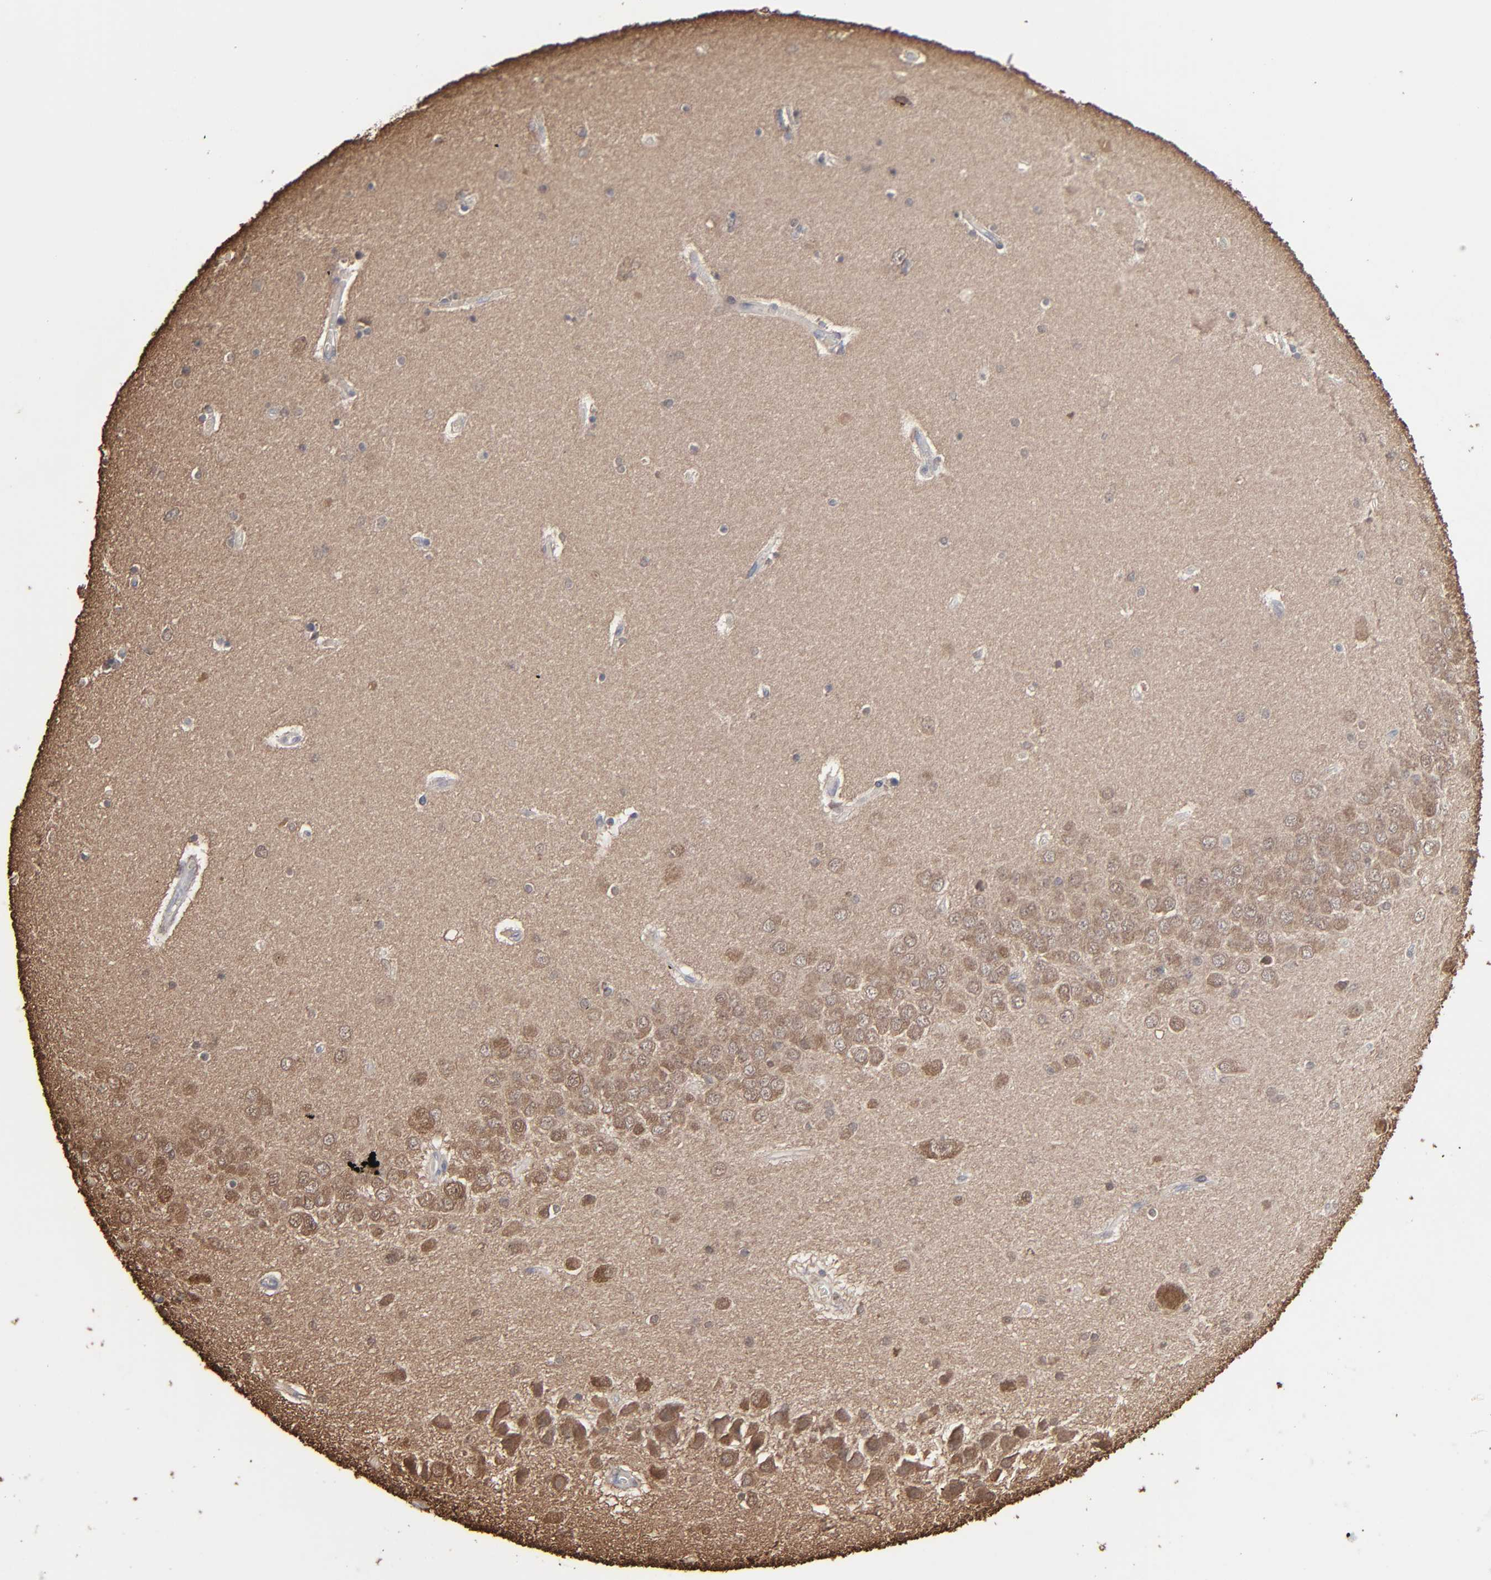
{"staining": {"intensity": "moderate", "quantity": ">75%", "location": "cytoplasmic/membranous"}, "tissue": "hippocampus", "cell_type": "Glial cells", "image_type": "normal", "snomed": [{"axis": "morphology", "description": "Normal tissue, NOS"}, {"axis": "topography", "description": "Hippocampus"}], "caption": "Glial cells show moderate cytoplasmic/membranous expression in about >75% of cells in benign hippocampus.", "gene": "NME1", "patient": {"sex": "female", "age": 54}}